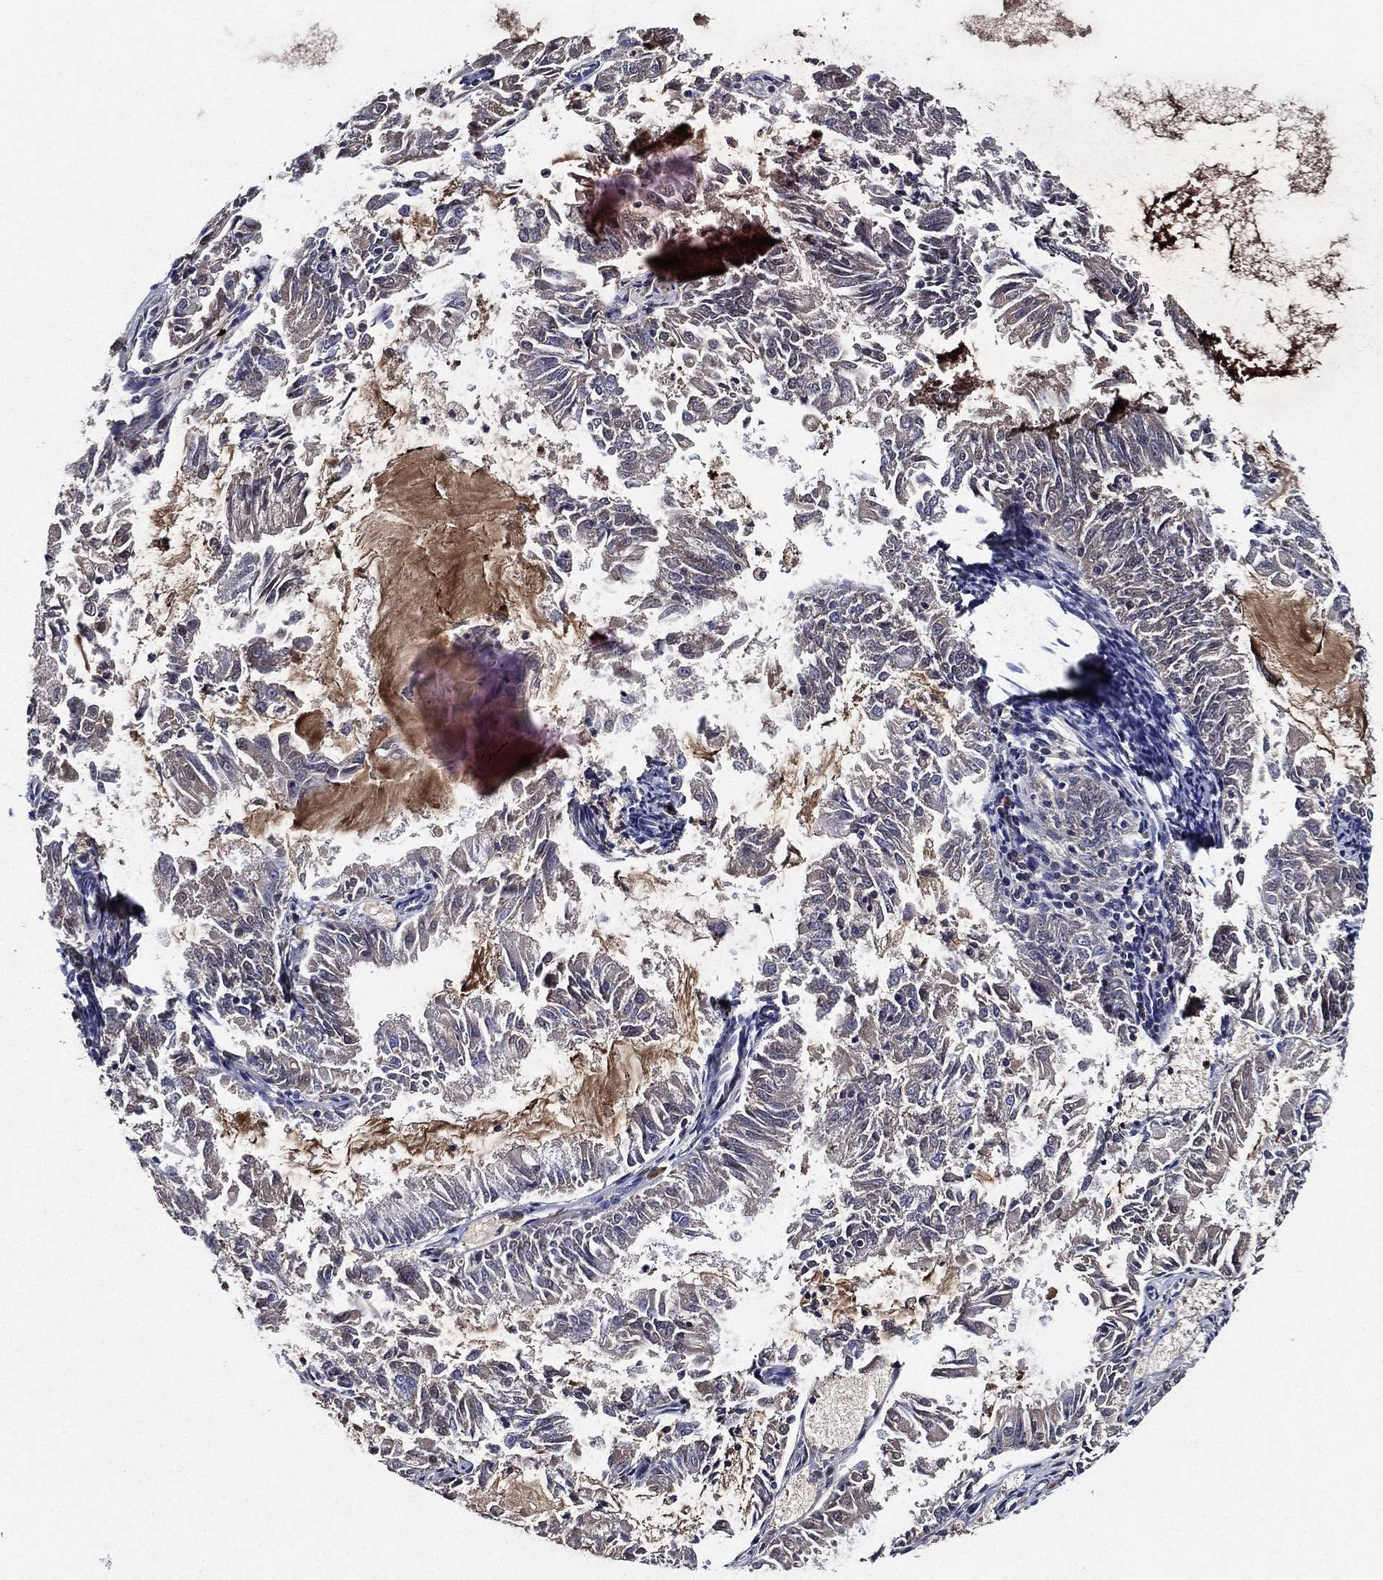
{"staining": {"intensity": "negative", "quantity": "none", "location": "none"}, "tissue": "endometrial cancer", "cell_type": "Tumor cells", "image_type": "cancer", "snomed": [{"axis": "morphology", "description": "Adenocarcinoma, NOS"}, {"axis": "topography", "description": "Endometrium"}], "caption": "IHC photomicrograph of neoplastic tissue: adenocarcinoma (endometrial) stained with DAB shows no significant protein staining in tumor cells. Nuclei are stained in blue.", "gene": "TMPRSS11D", "patient": {"sex": "female", "age": 57}}